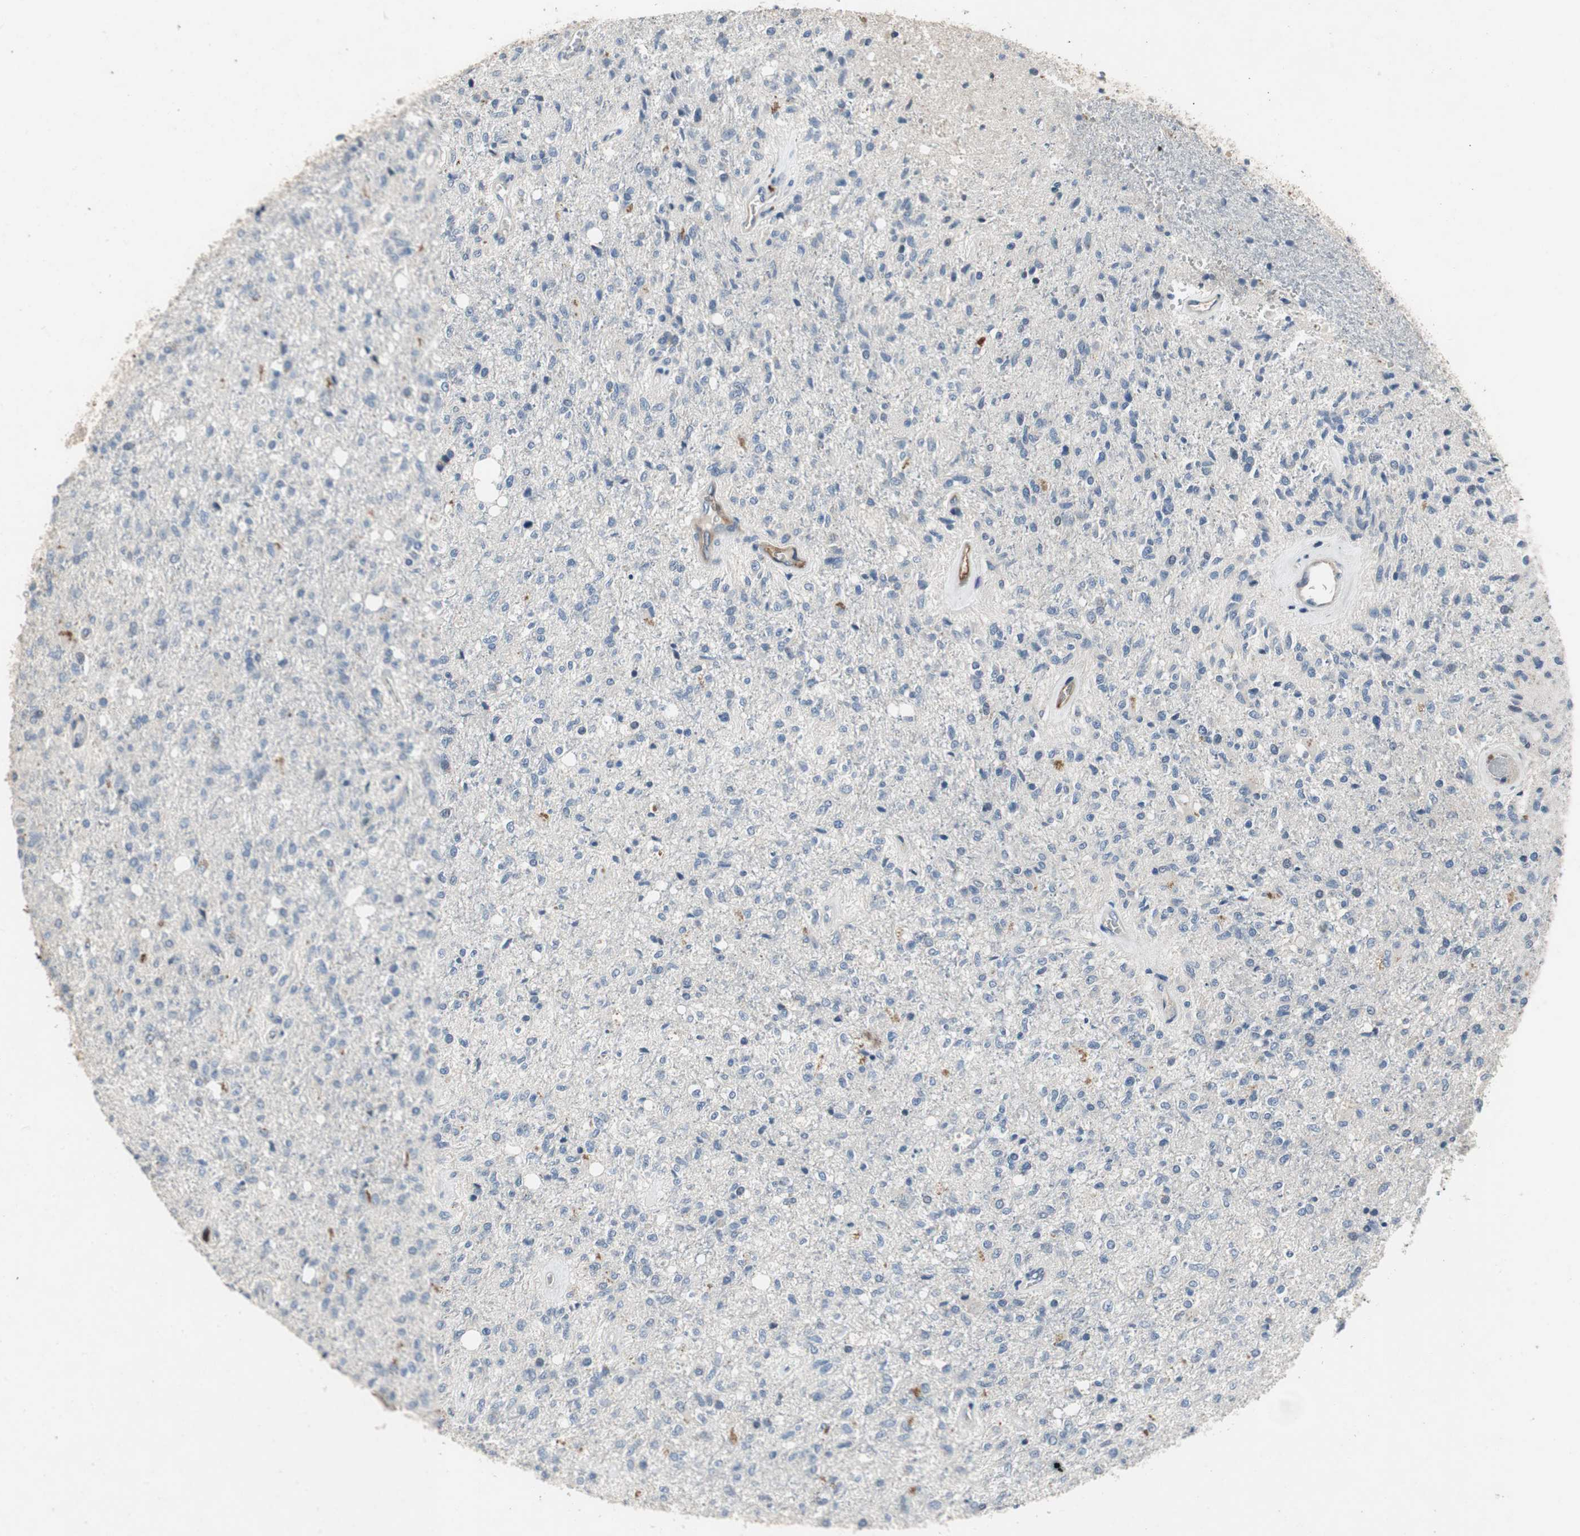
{"staining": {"intensity": "negative", "quantity": "none", "location": "none"}, "tissue": "glioma", "cell_type": "Tumor cells", "image_type": "cancer", "snomed": [{"axis": "morphology", "description": "Normal tissue, NOS"}, {"axis": "morphology", "description": "Glioma, malignant, High grade"}, {"axis": "topography", "description": "Cerebral cortex"}], "caption": "There is no significant staining in tumor cells of glioma. (DAB (3,3'-diaminobenzidine) immunohistochemistry, high magnification).", "gene": "ALPL", "patient": {"sex": "male", "age": 77}}